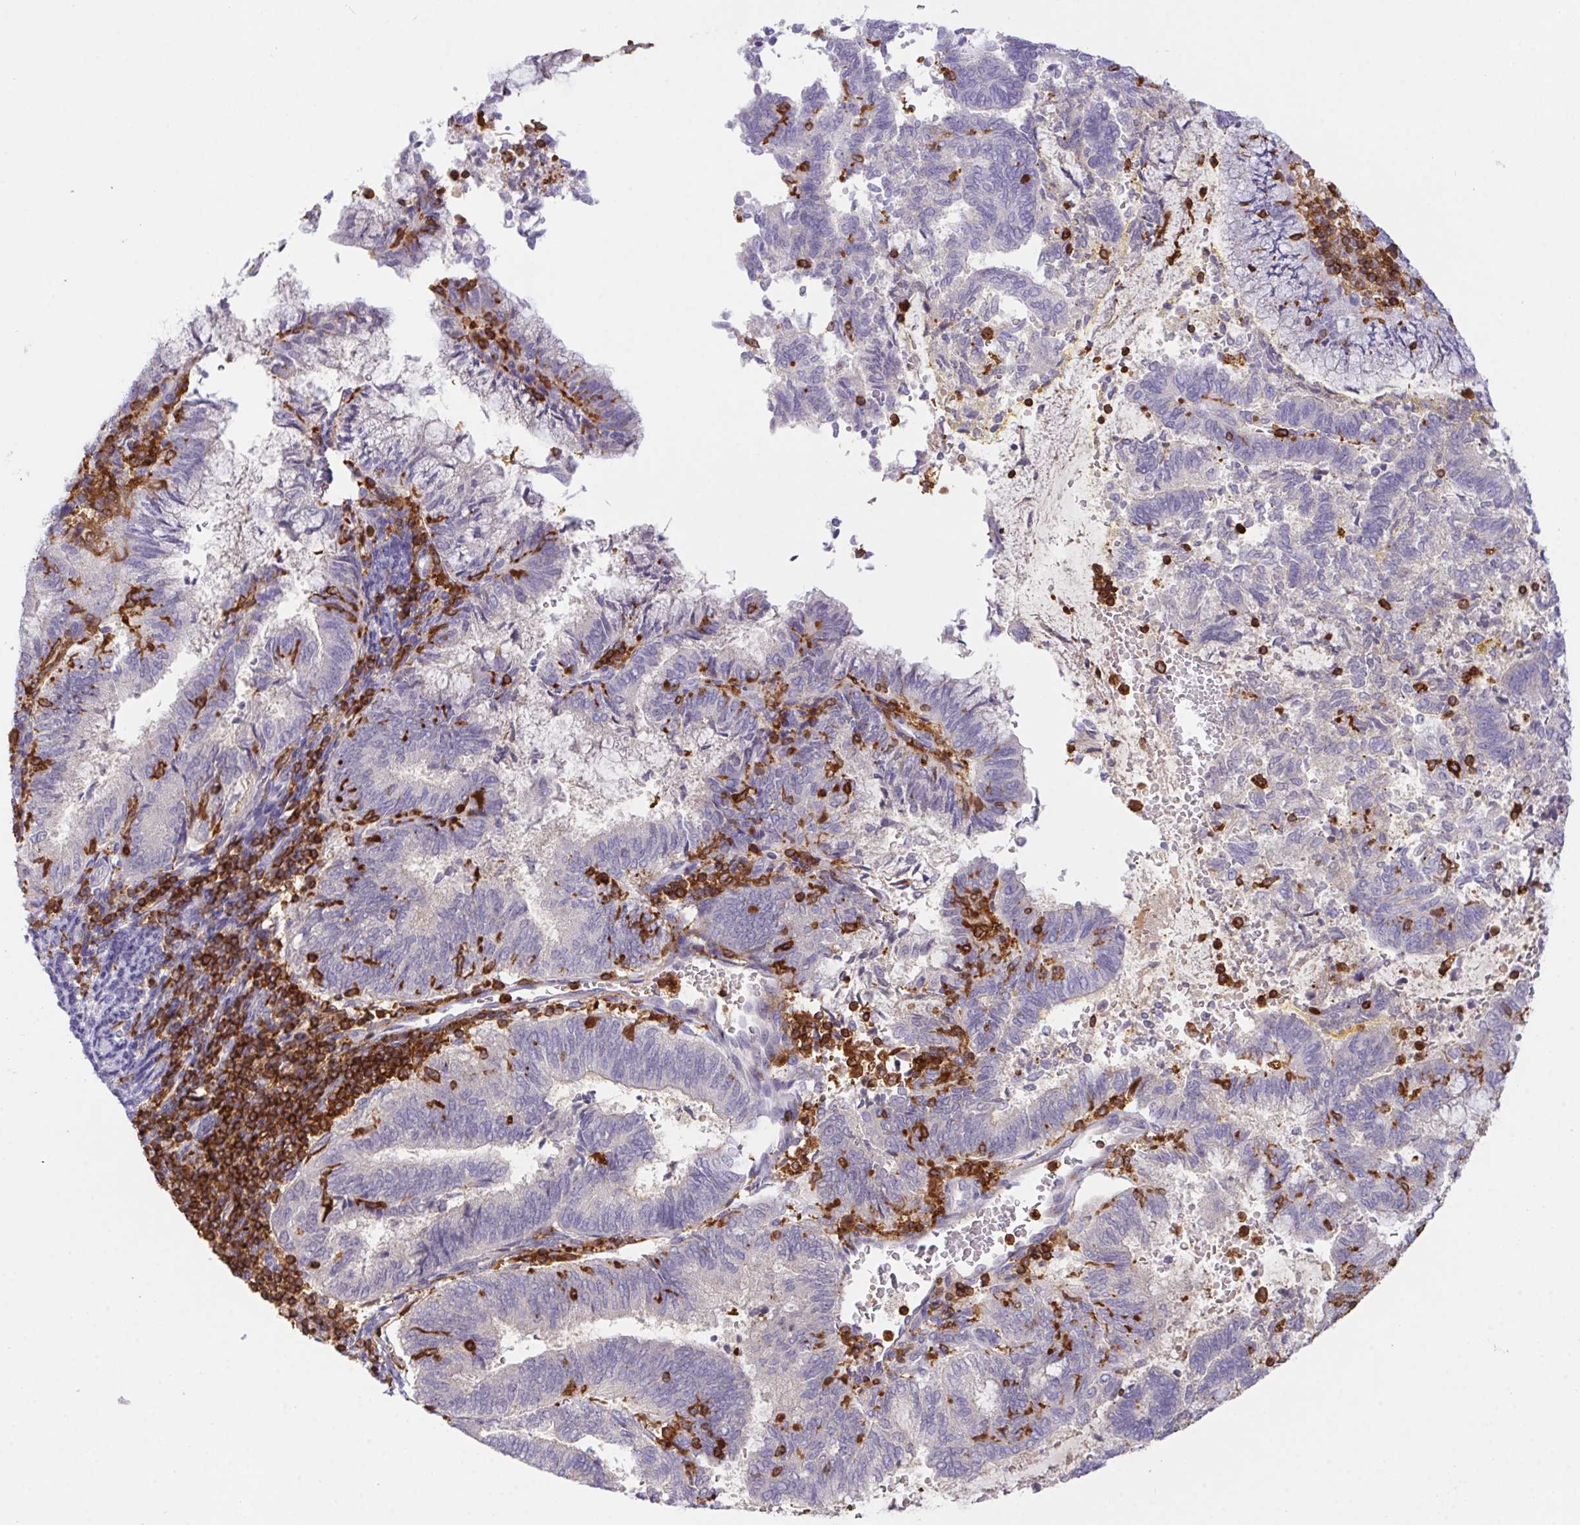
{"staining": {"intensity": "negative", "quantity": "none", "location": "none"}, "tissue": "endometrial cancer", "cell_type": "Tumor cells", "image_type": "cancer", "snomed": [{"axis": "morphology", "description": "Adenocarcinoma, NOS"}, {"axis": "topography", "description": "Endometrium"}], "caption": "Endometrial adenocarcinoma stained for a protein using immunohistochemistry (IHC) reveals no staining tumor cells.", "gene": "APBB1IP", "patient": {"sex": "female", "age": 65}}